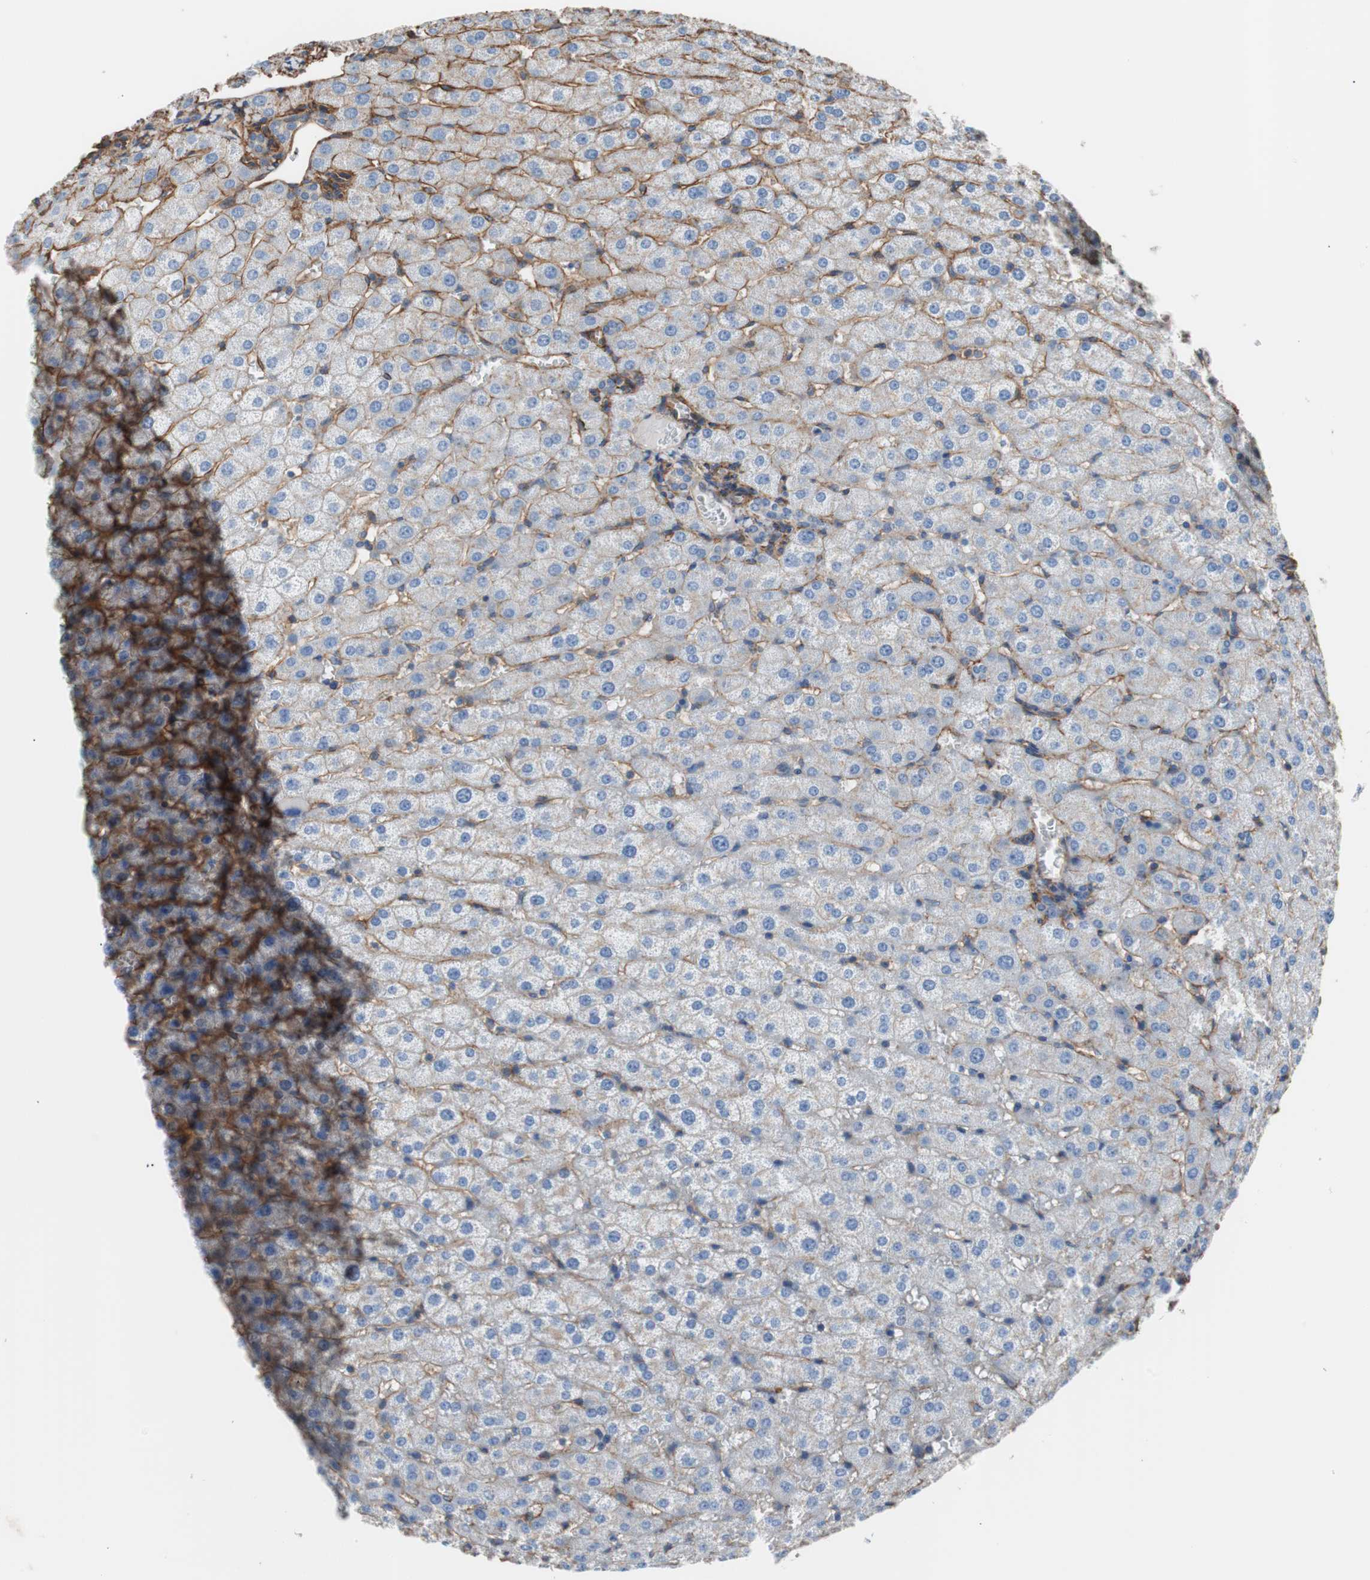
{"staining": {"intensity": "negative", "quantity": "none", "location": "none"}, "tissue": "liver", "cell_type": "Cholangiocytes", "image_type": "normal", "snomed": [{"axis": "morphology", "description": "Normal tissue, NOS"}, {"axis": "morphology", "description": "Fibrosis, NOS"}, {"axis": "topography", "description": "Liver"}], "caption": "The photomicrograph displays no significant positivity in cholangiocytes of liver.", "gene": "CD81", "patient": {"sex": "female", "age": 29}}